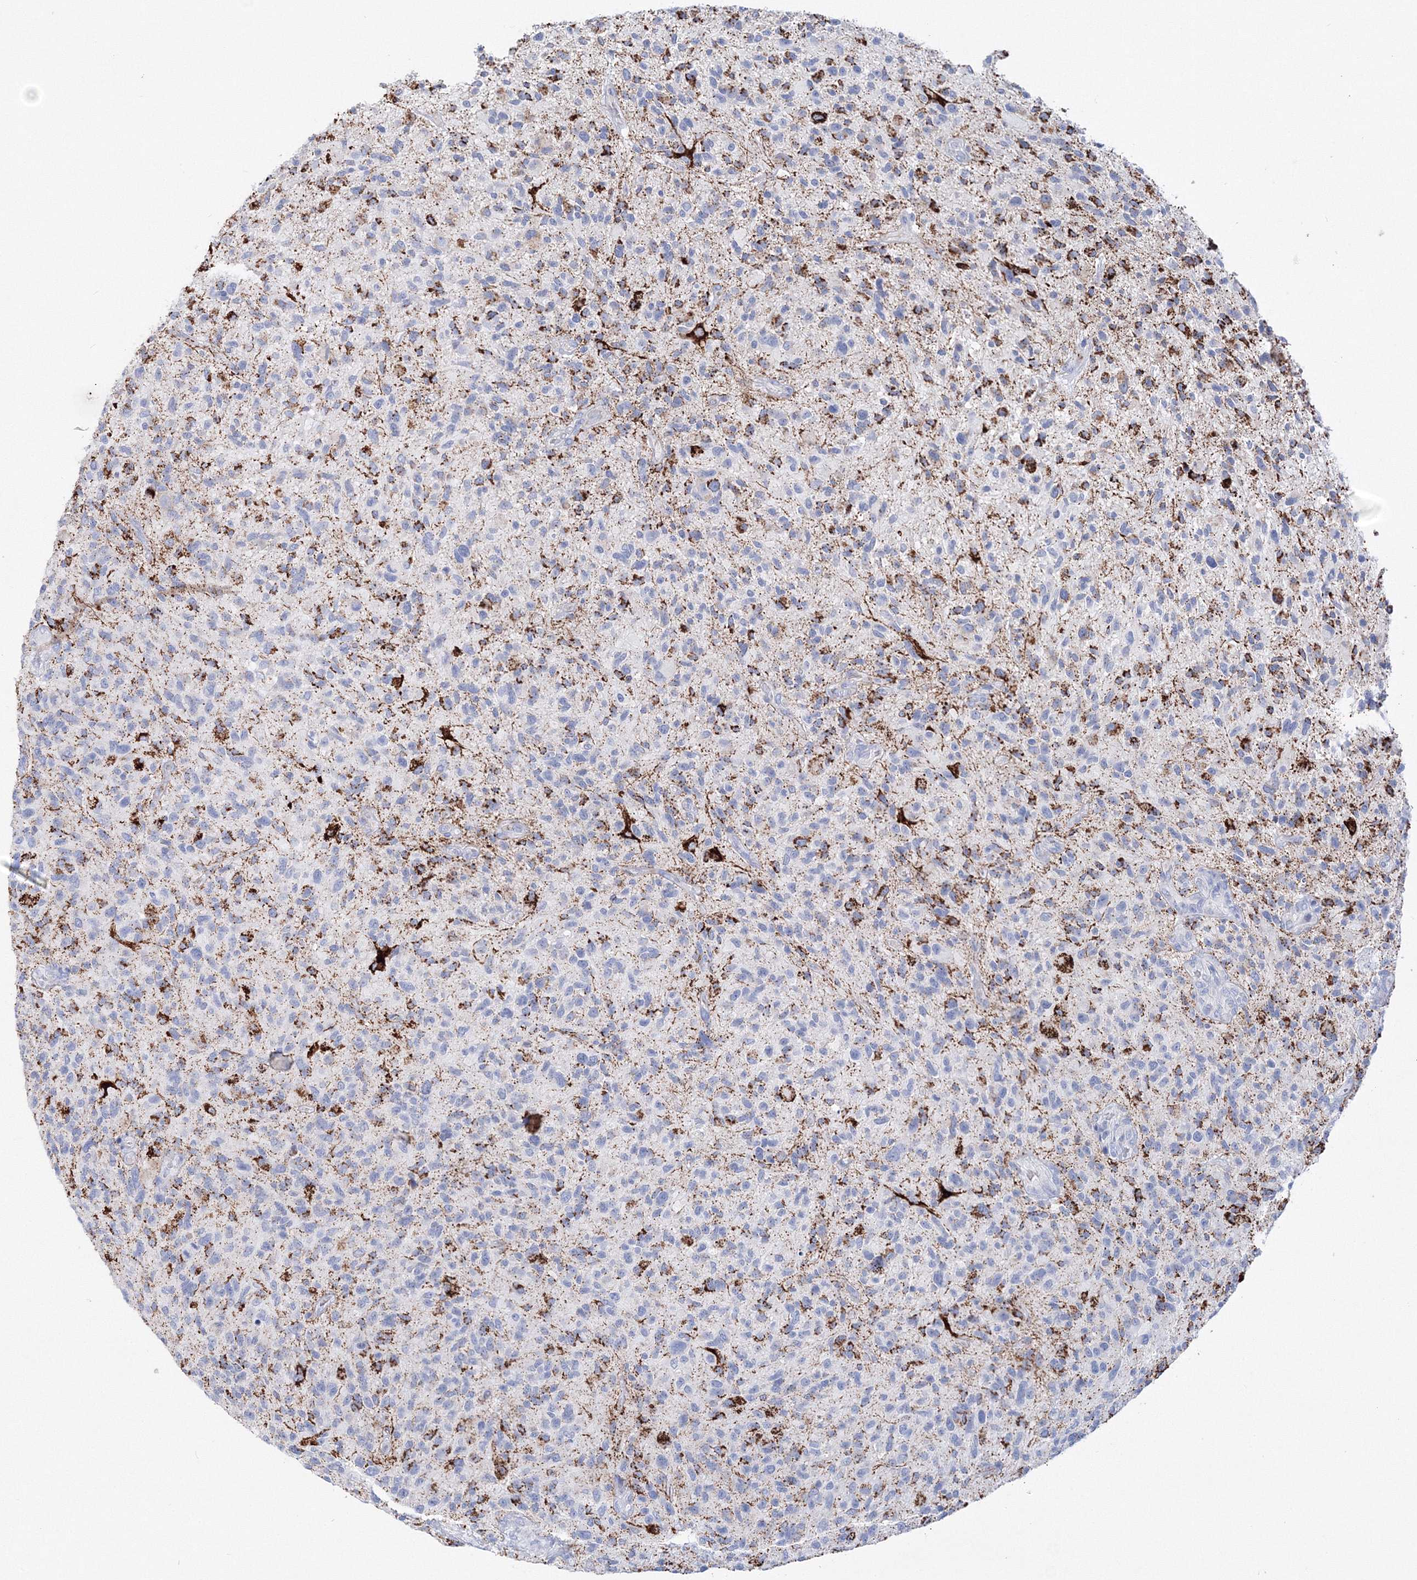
{"staining": {"intensity": "negative", "quantity": "none", "location": "none"}, "tissue": "glioma", "cell_type": "Tumor cells", "image_type": "cancer", "snomed": [{"axis": "morphology", "description": "Glioma, malignant, High grade"}, {"axis": "topography", "description": "Brain"}], "caption": "There is no significant positivity in tumor cells of glioma.", "gene": "MERTK", "patient": {"sex": "male", "age": 47}}